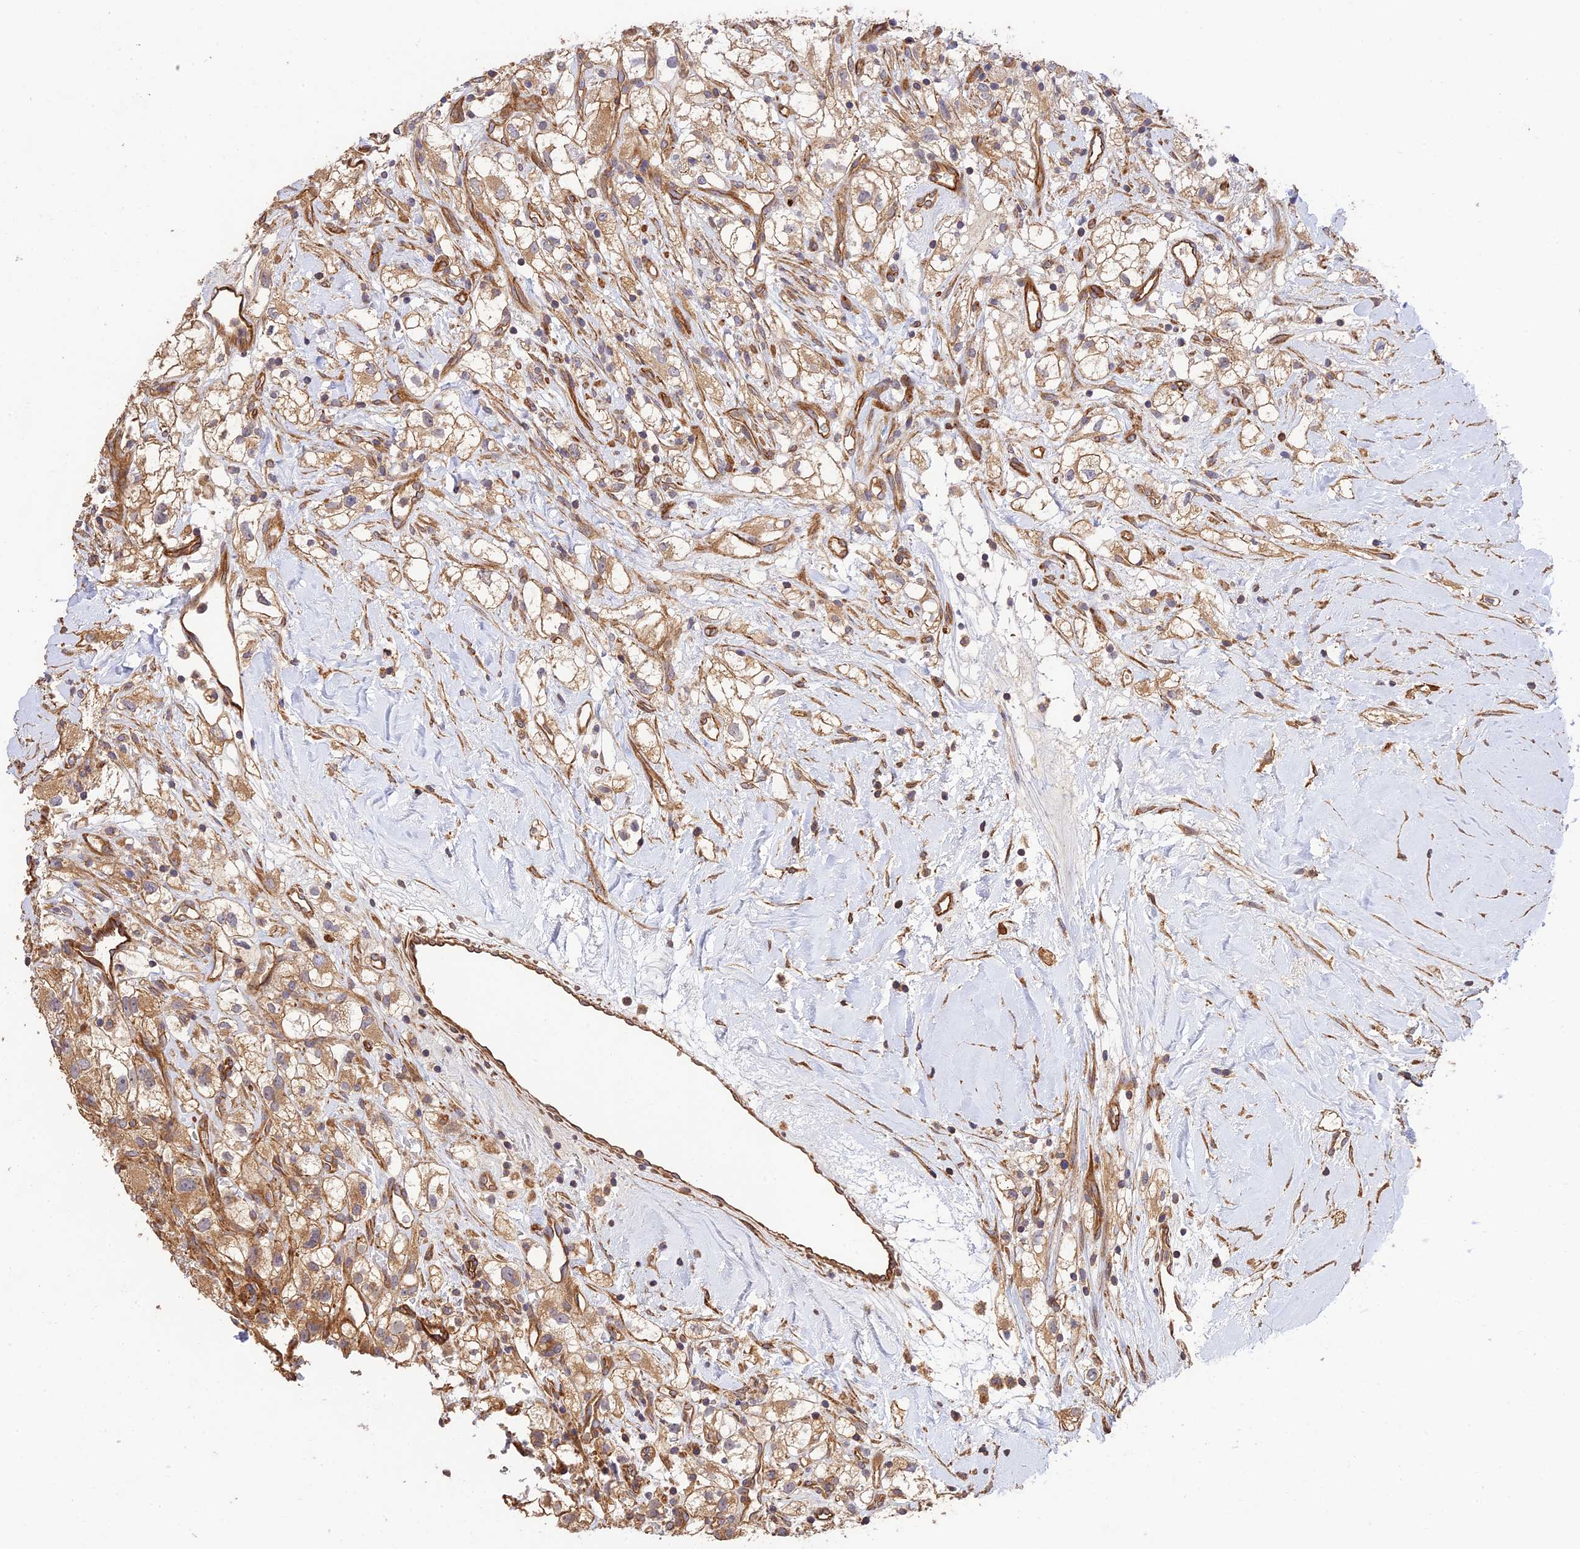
{"staining": {"intensity": "moderate", "quantity": ">75%", "location": "cytoplasmic/membranous"}, "tissue": "renal cancer", "cell_type": "Tumor cells", "image_type": "cancer", "snomed": [{"axis": "morphology", "description": "Adenocarcinoma, NOS"}, {"axis": "topography", "description": "Kidney"}], "caption": "Protein positivity by immunohistochemistry reveals moderate cytoplasmic/membranous staining in approximately >75% of tumor cells in renal cancer. The staining was performed using DAB to visualize the protein expression in brown, while the nuclei were stained in blue with hematoxylin (Magnification: 20x).", "gene": "HOMER2", "patient": {"sex": "male", "age": 59}}